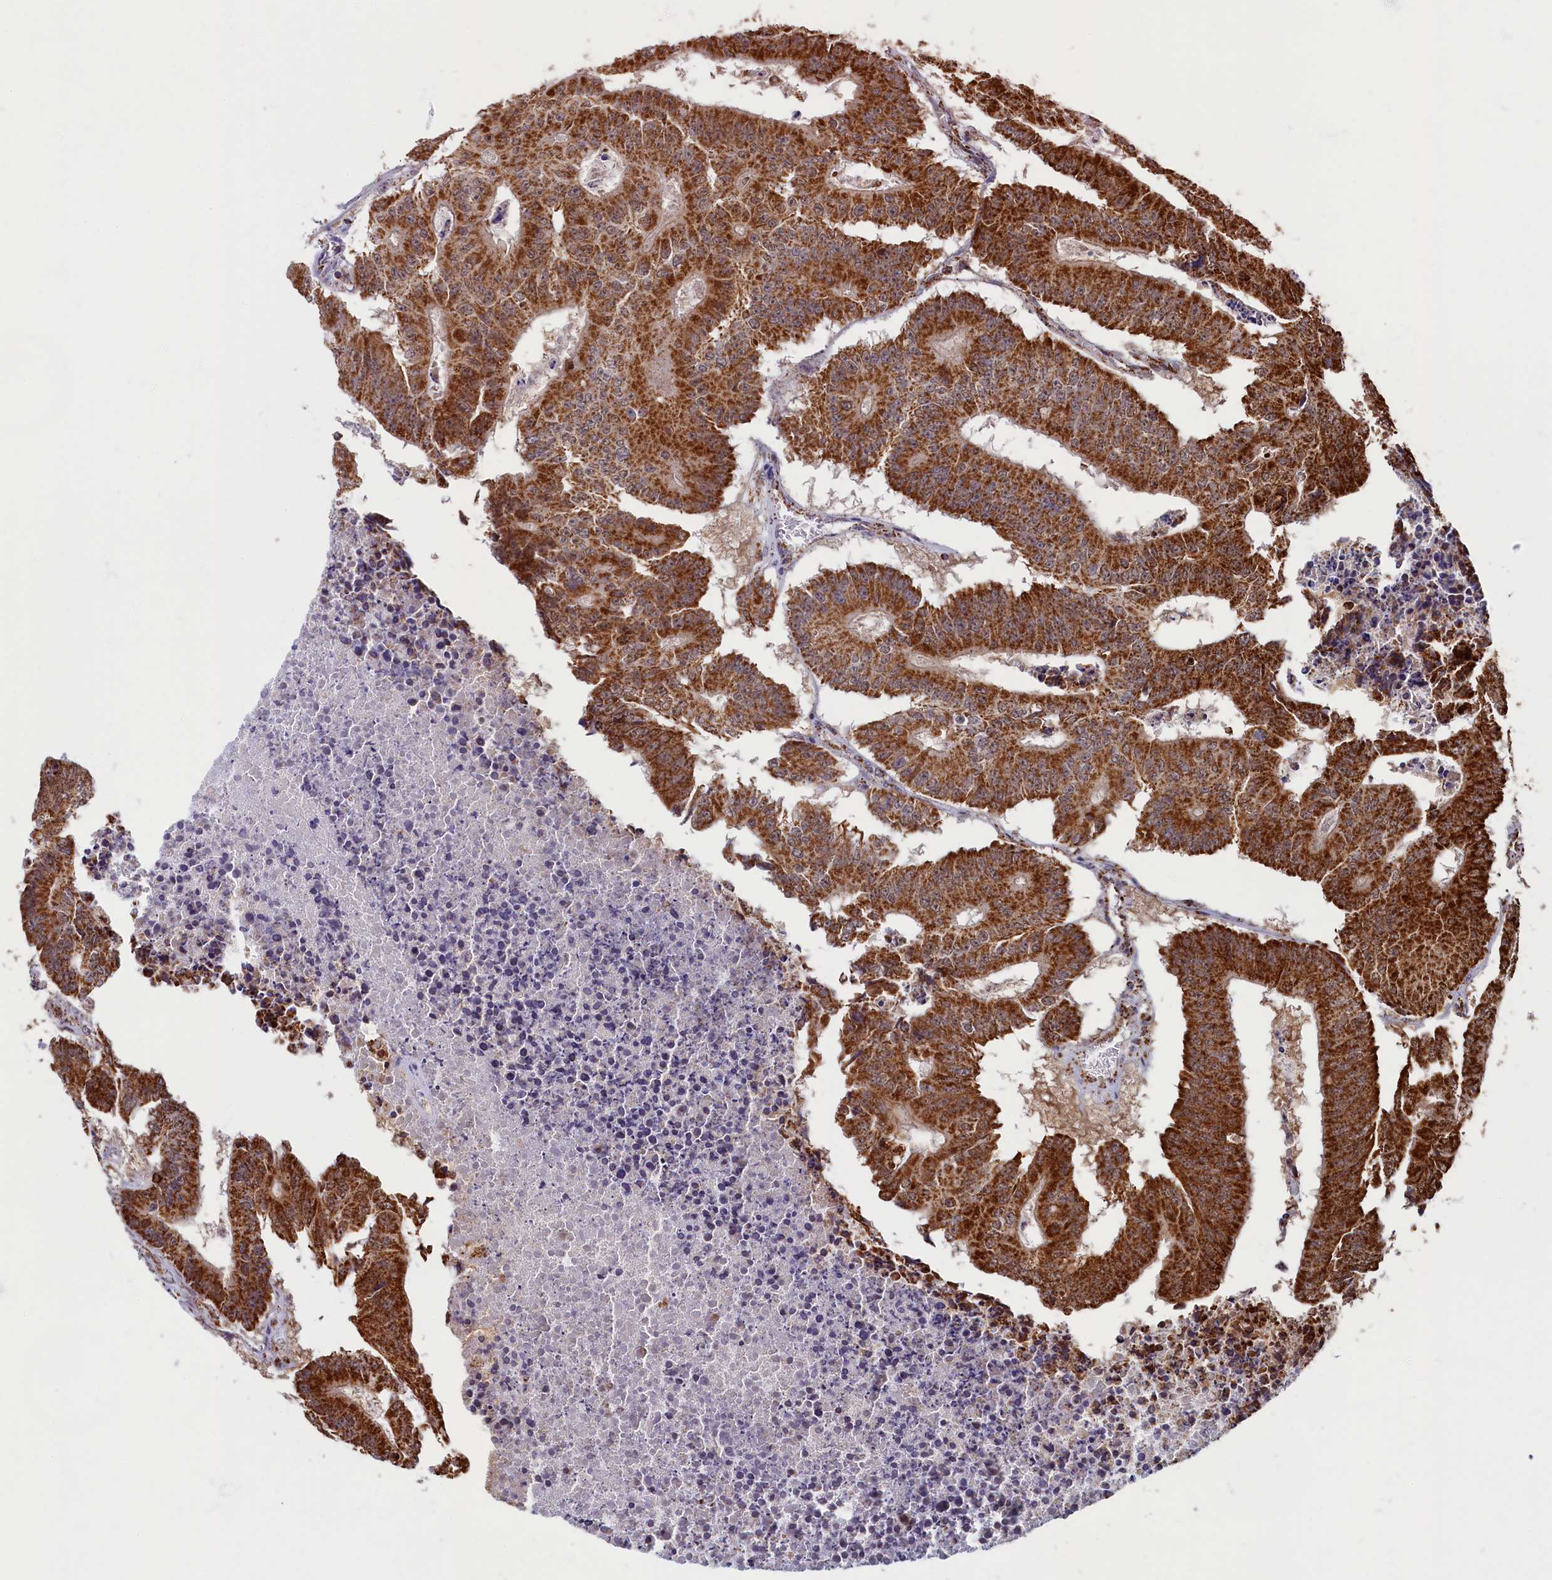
{"staining": {"intensity": "strong", "quantity": ">75%", "location": "cytoplasmic/membranous"}, "tissue": "colorectal cancer", "cell_type": "Tumor cells", "image_type": "cancer", "snomed": [{"axis": "morphology", "description": "Adenocarcinoma, NOS"}, {"axis": "topography", "description": "Colon"}], "caption": "Protein expression analysis of human colorectal adenocarcinoma reveals strong cytoplasmic/membranous positivity in about >75% of tumor cells.", "gene": "SPR", "patient": {"sex": "male", "age": 87}}